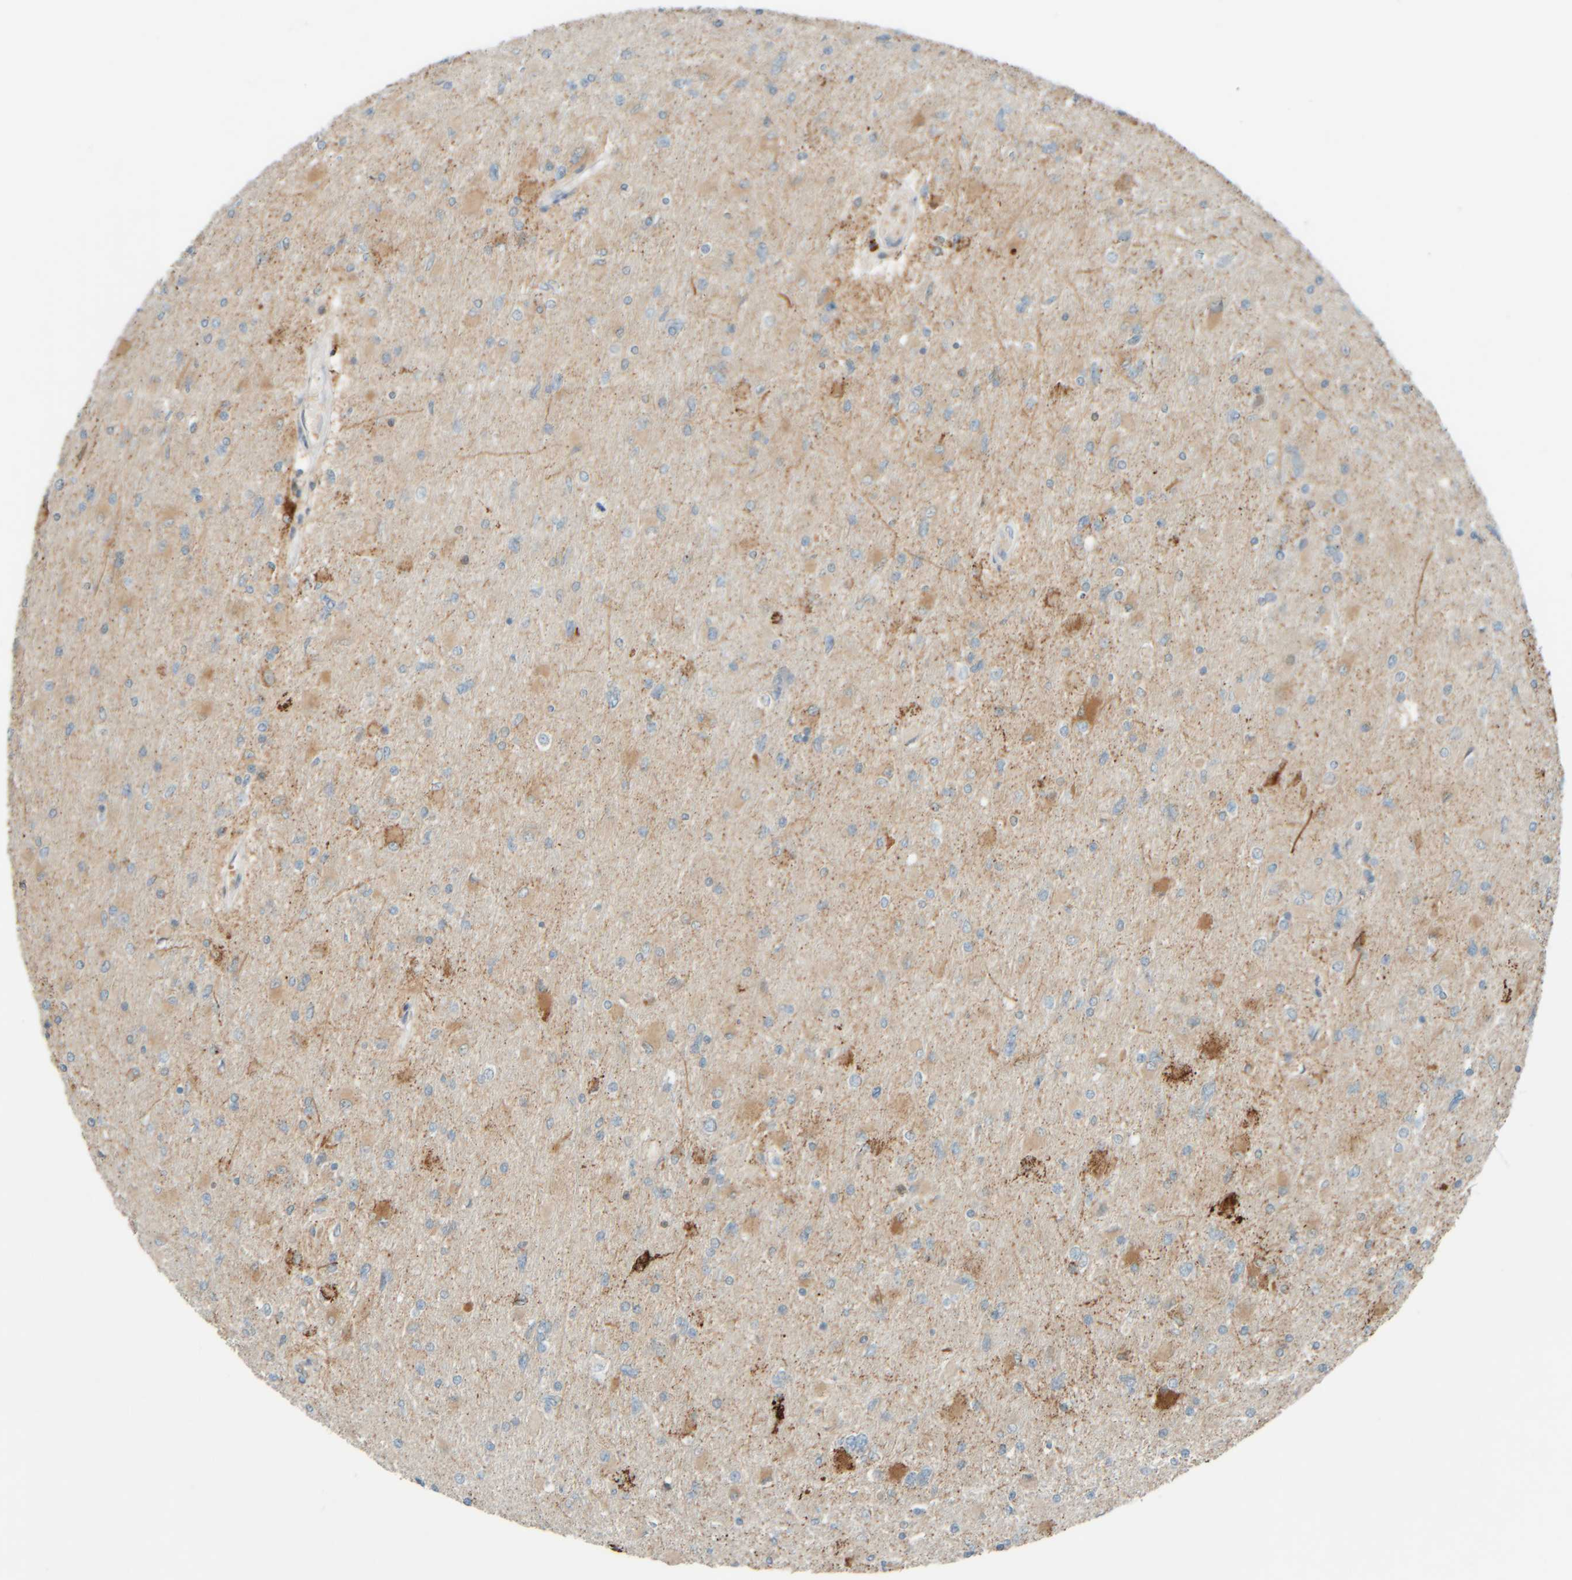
{"staining": {"intensity": "weak", "quantity": "<25%", "location": "cytoplasmic/membranous"}, "tissue": "glioma", "cell_type": "Tumor cells", "image_type": "cancer", "snomed": [{"axis": "morphology", "description": "Glioma, malignant, High grade"}, {"axis": "topography", "description": "Cerebral cortex"}], "caption": "Immunohistochemical staining of human glioma reveals no significant expression in tumor cells. Brightfield microscopy of immunohistochemistry stained with DAB (3,3'-diaminobenzidine) (brown) and hematoxylin (blue), captured at high magnification.", "gene": "SPAG5", "patient": {"sex": "female", "age": 36}}